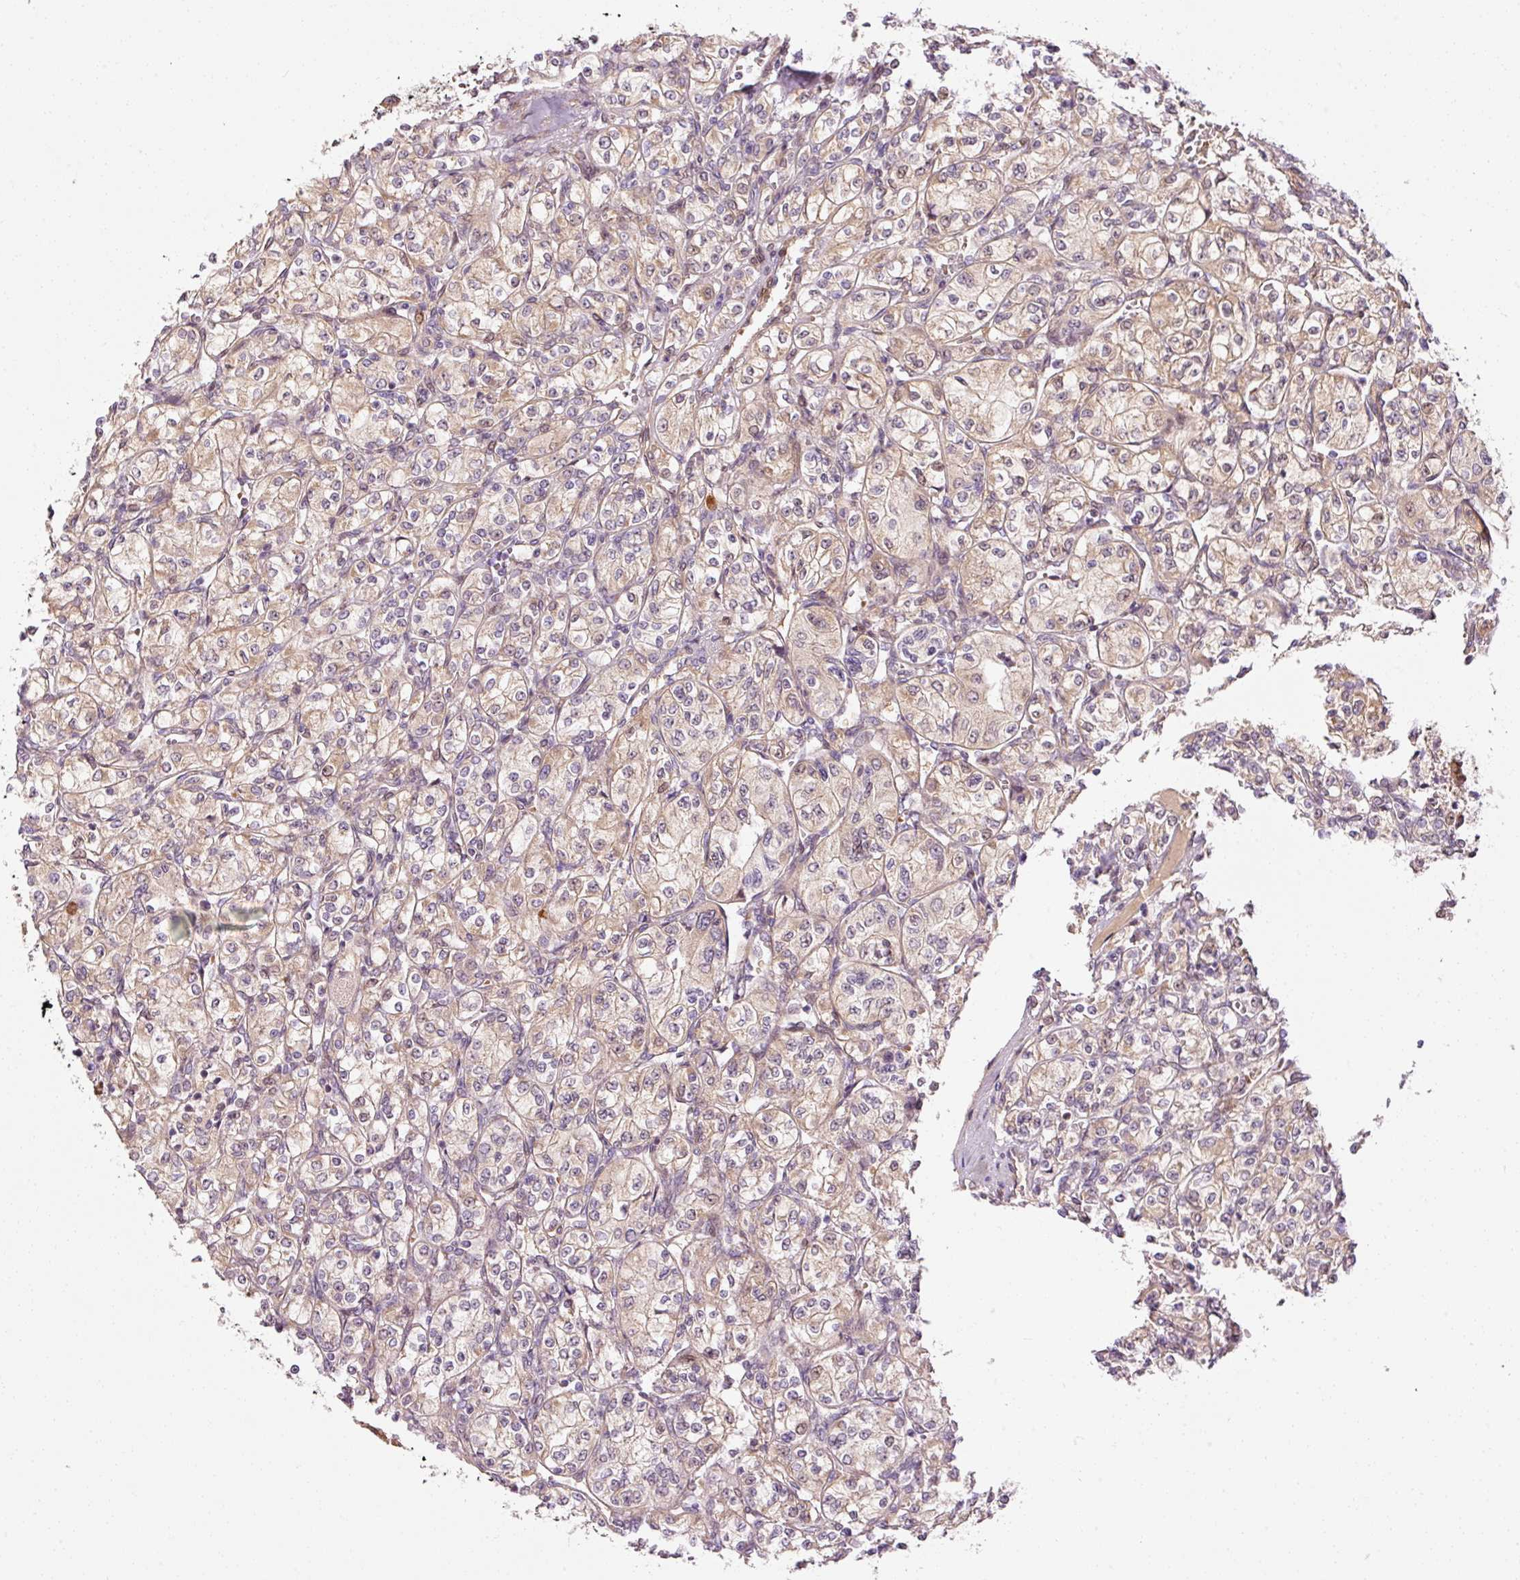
{"staining": {"intensity": "weak", "quantity": "25%-75%", "location": "cytoplasmic/membranous"}, "tissue": "renal cancer", "cell_type": "Tumor cells", "image_type": "cancer", "snomed": [{"axis": "morphology", "description": "Adenocarcinoma, NOS"}, {"axis": "topography", "description": "Kidney"}], "caption": "Human adenocarcinoma (renal) stained with a brown dye shows weak cytoplasmic/membranous positive staining in about 25%-75% of tumor cells.", "gene": "PPP1R14B", "patient": {"sex": "male", "age": 77}}